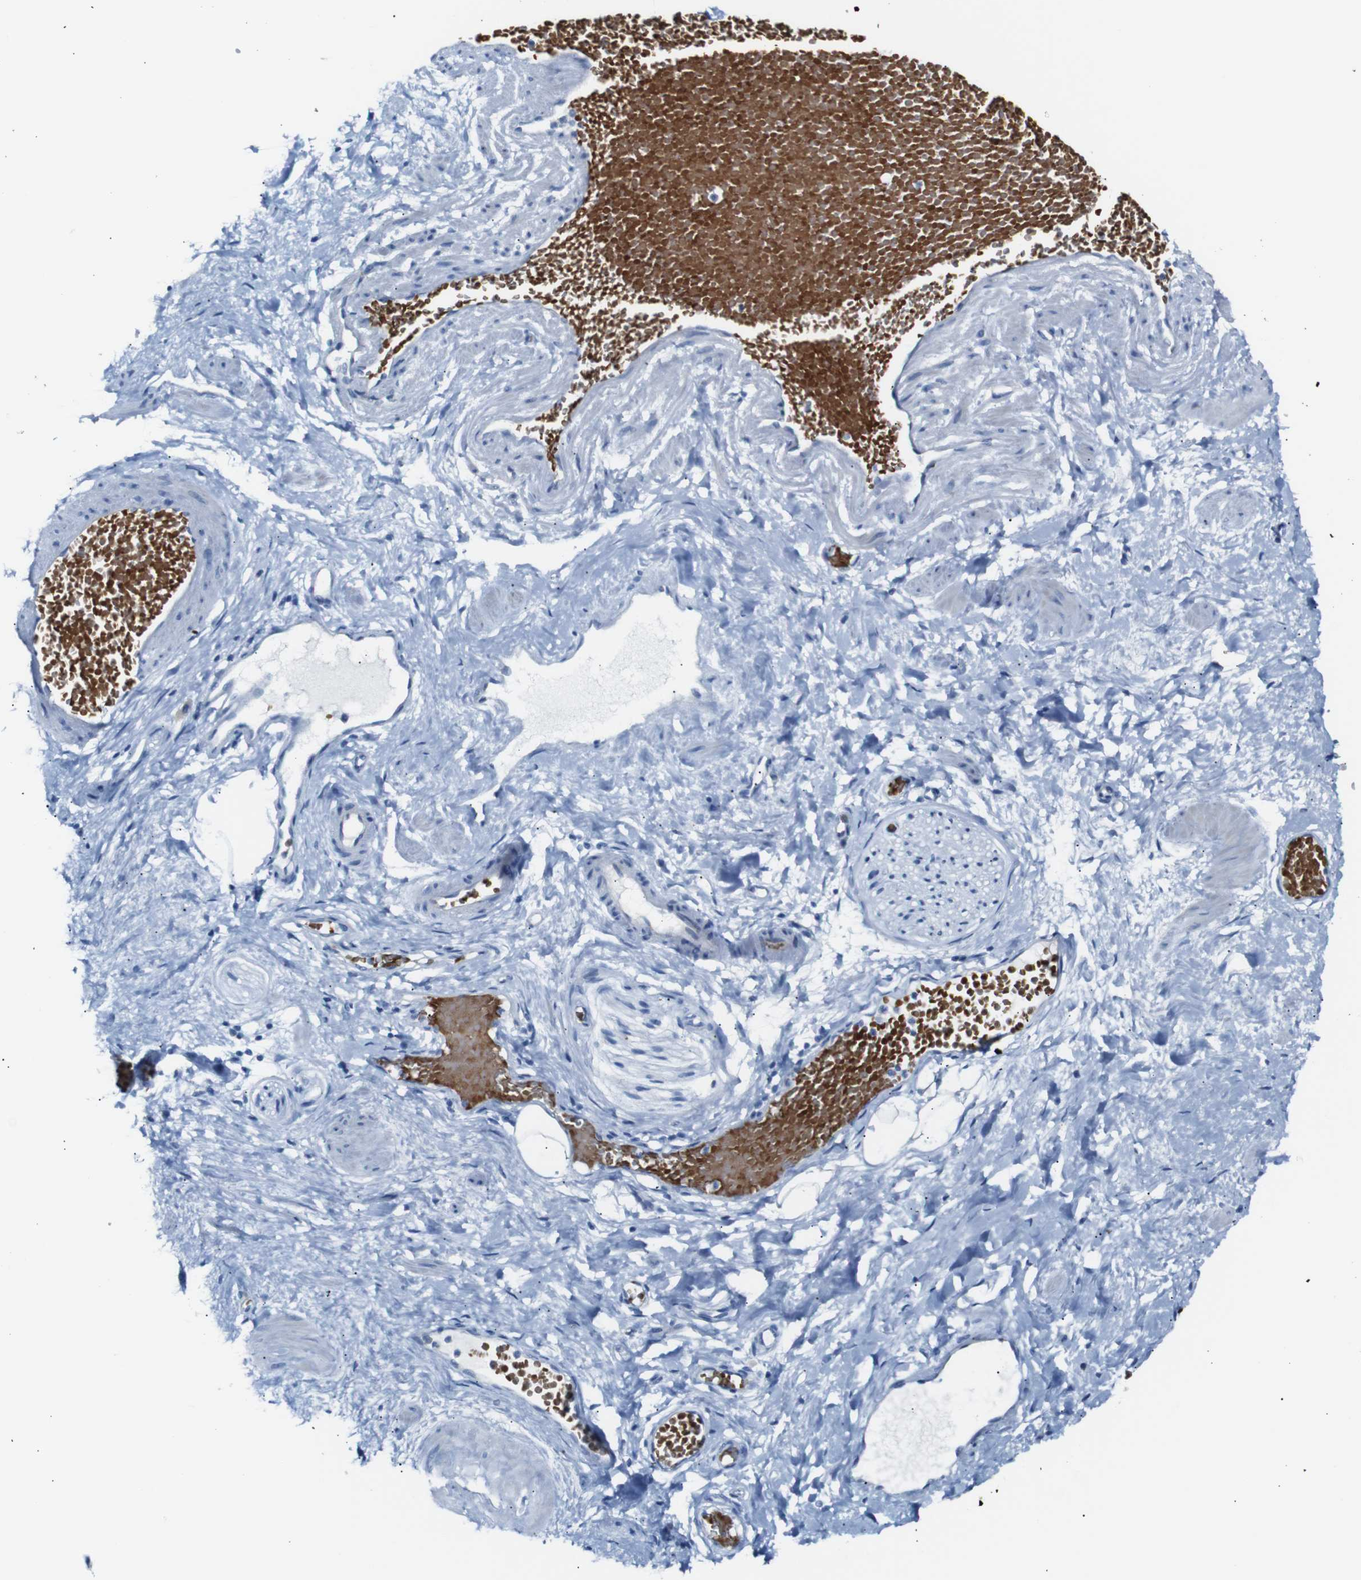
{"staining": {"intensity": "negative", "quantity": "none", "location": "none"}, "tissue": "adipose tissue", "cell_type": "Adipocytes", "image_type": "normal", "snomed": [{"axis": "morphology", "description": "Normal tissue, NOS"}, {"axis": "topography", "description": "Soft tissue"}, {"axis": "topography", "description": "Vascular tissue"}], "caption": "An image of adipose tissue stained for a protein exhibits no brown staining in adipocytes.", "gene": "ERVMER34", "patient": {"sex": "female", "age": 35}}